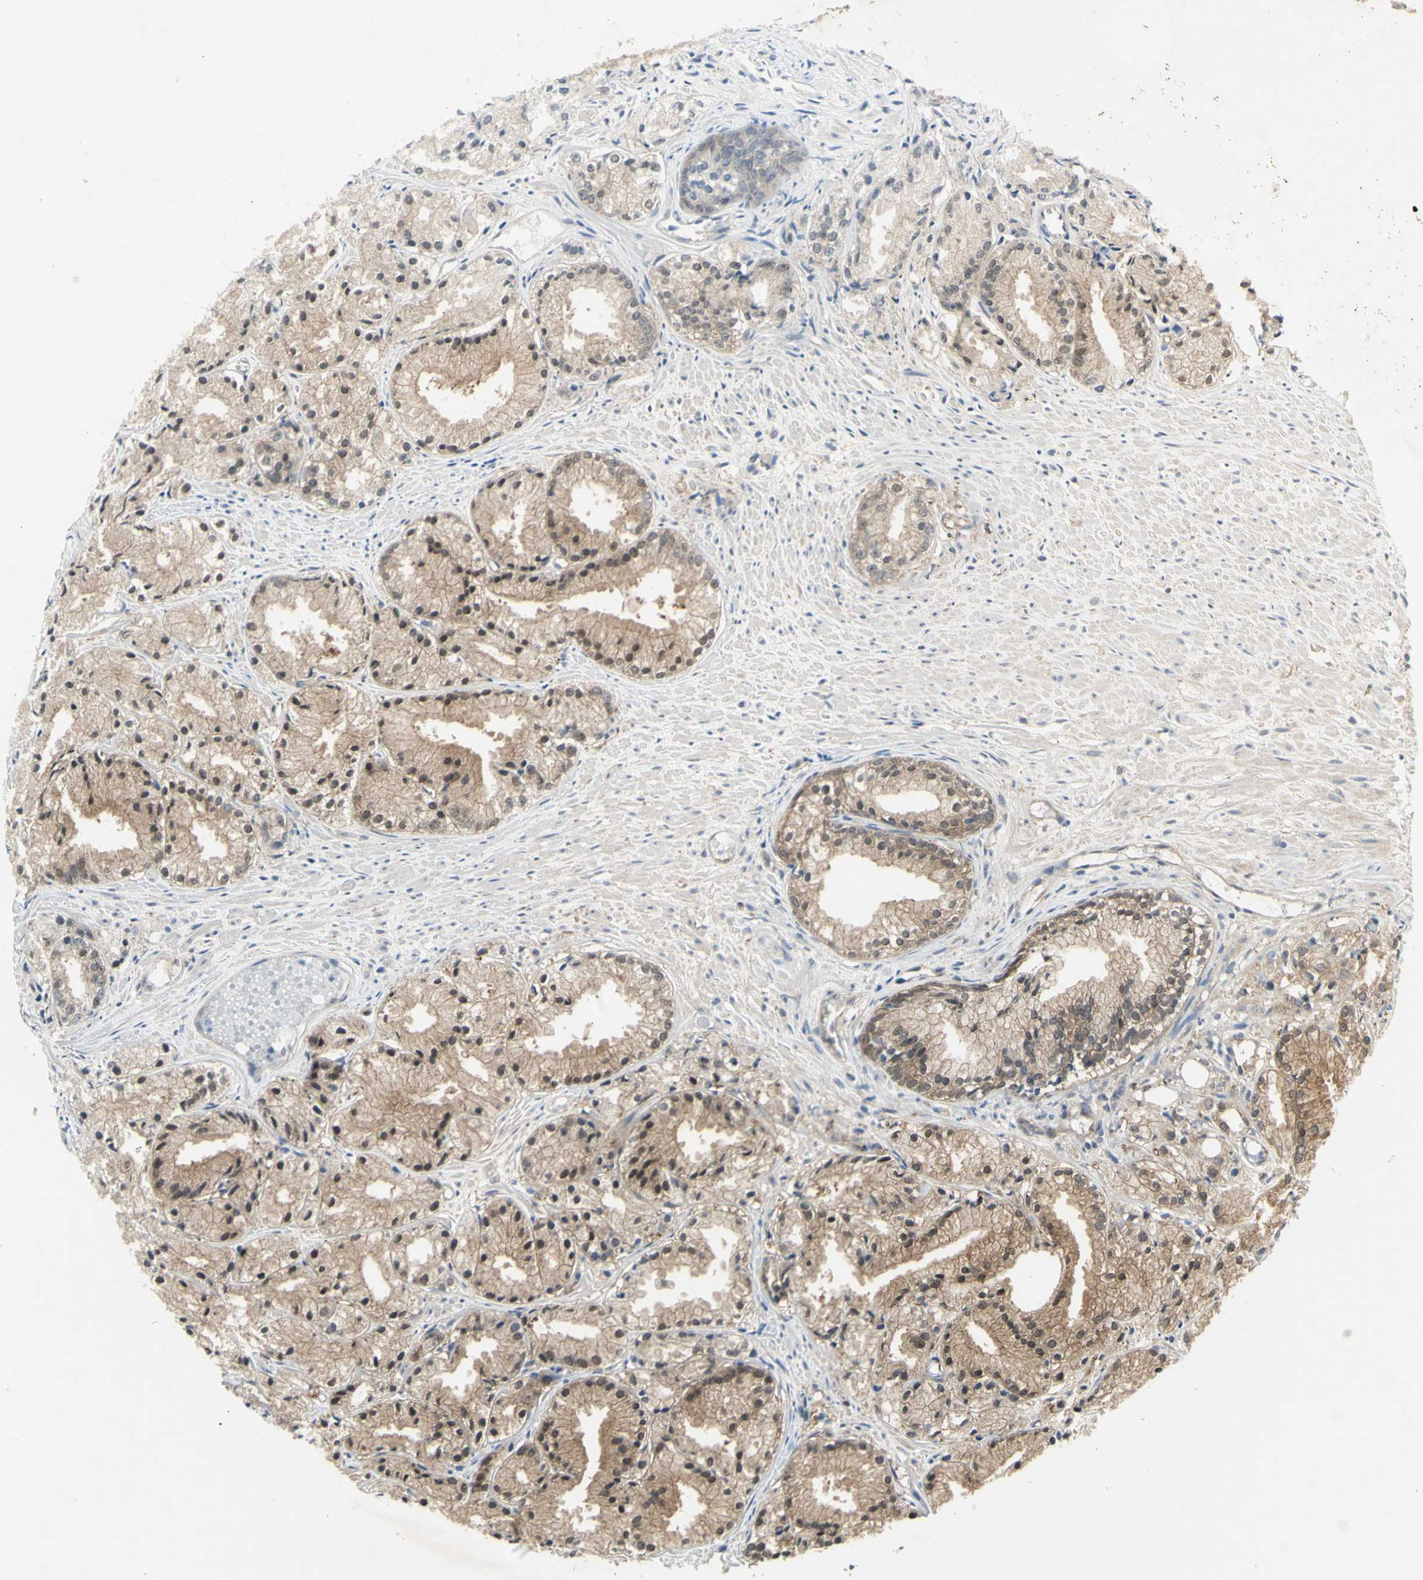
{"staining": {"intensity": "weak", "quantity": "<25%", "location": "cytoplasmic/membranous,nuclear"}, "tissue": "prostate cancer", "cell_type": "Tumor cells", "image_type": "cancer", "snomed": [{"axis": "morphology", "description": "Adenocarcinoma, Low grade"}, {"axis": "topography", "description": "Prostate"}], "caption": "This image is of prostate cancer (adenocarcinoma (low-grade)) stained with immunohistochemistry to label a protein in brown with the nuclei are counter-stained blue. There is no positivity in tumor cells.", "gene": "CHURC1-FNTB", "patient": {"sex": "male", "age": 72}}